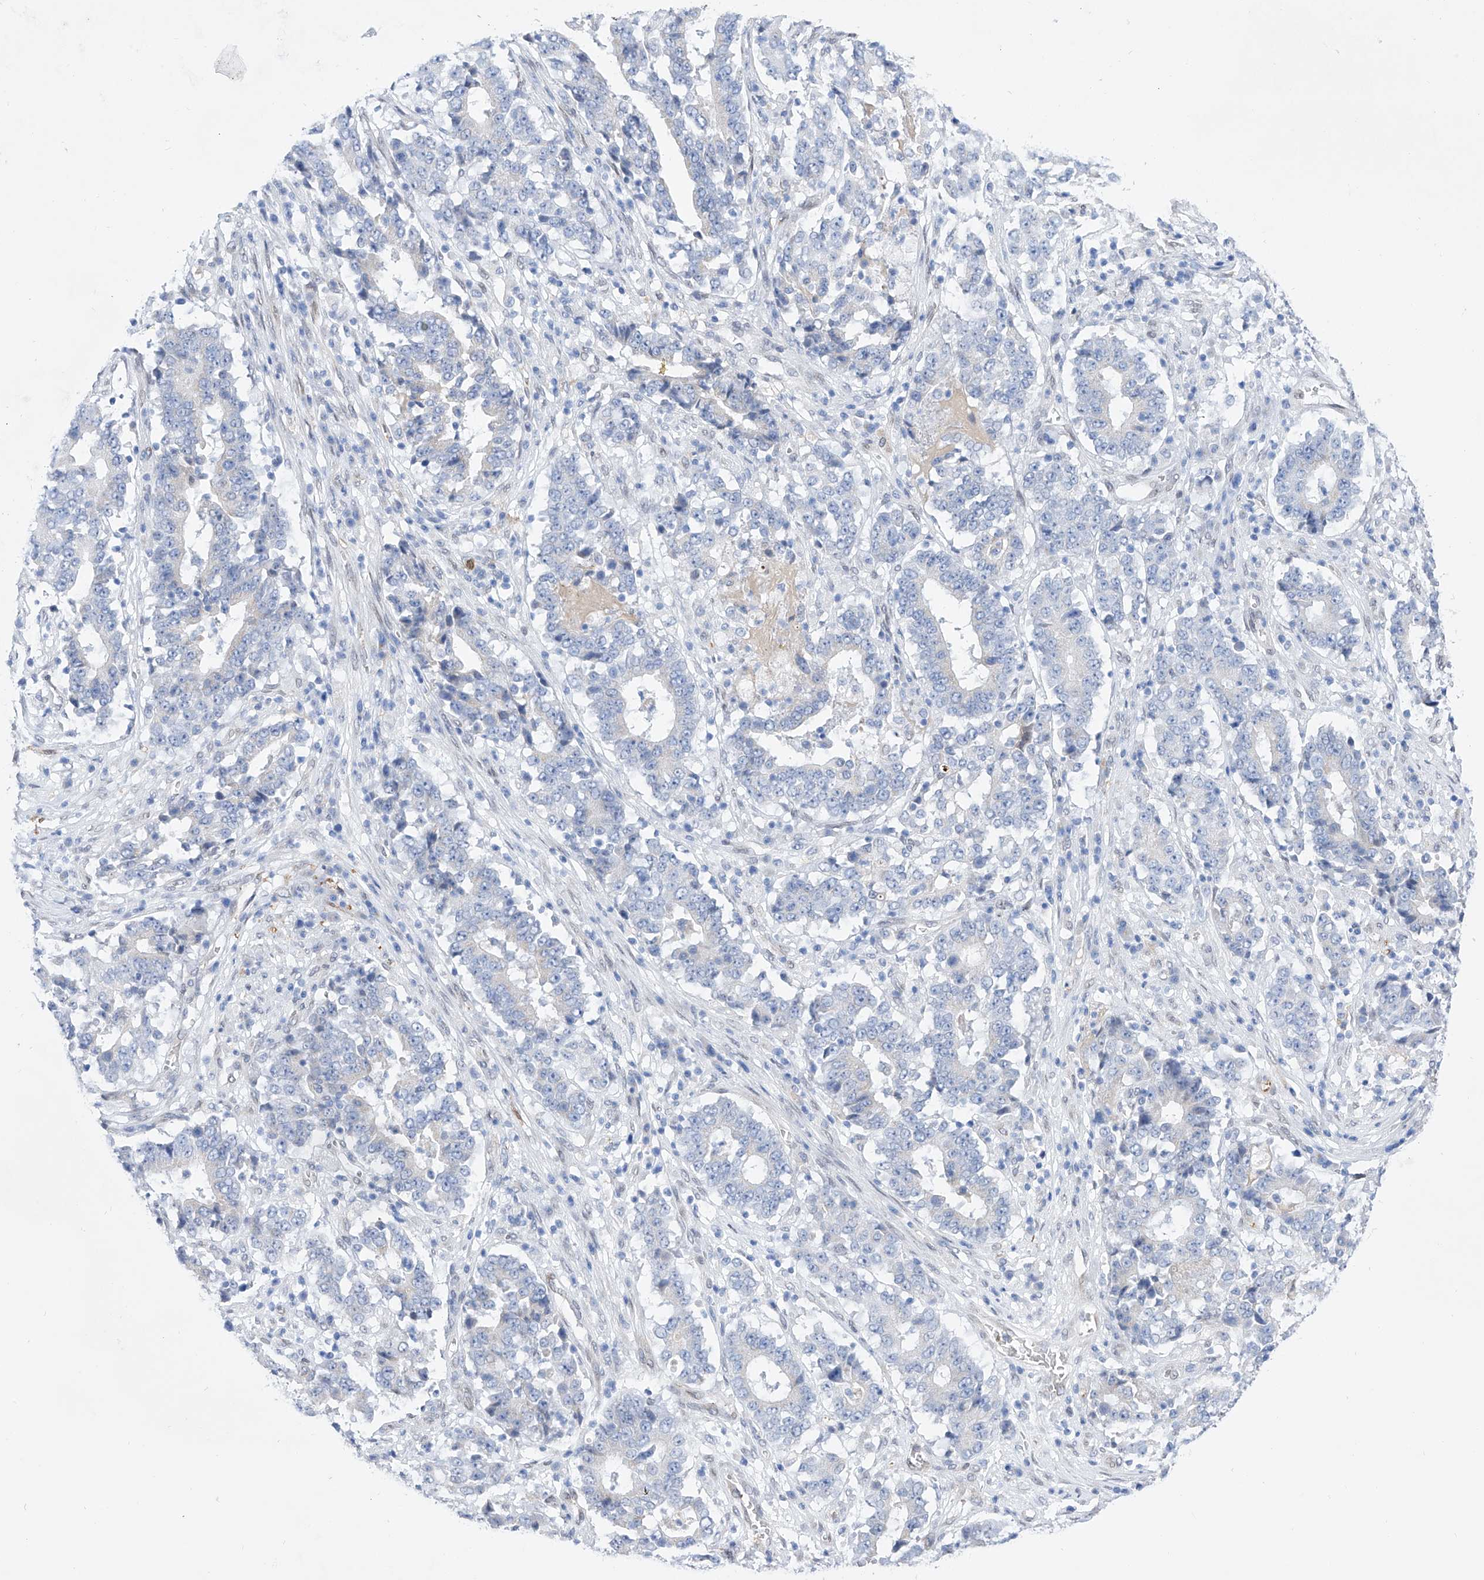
{"staining": {"intensity": "negative", "quantity": "none", "location": "none"}, "tissue": "stomach cancer", "cell_type": "Tumor cells", "image_type": "cancer", "snomed": [{"axis": "morphology", "description": "Adenocarcinoma, NOS"}, {"axis": "topography", "description": "Stomach"}], "caption": "Protein analysis of adenocarcinoma (stomach) exhibits no significant staining in tumor cells.", "gene": "LCLAT1", "patient": {"sex": "male", "age": 59}}